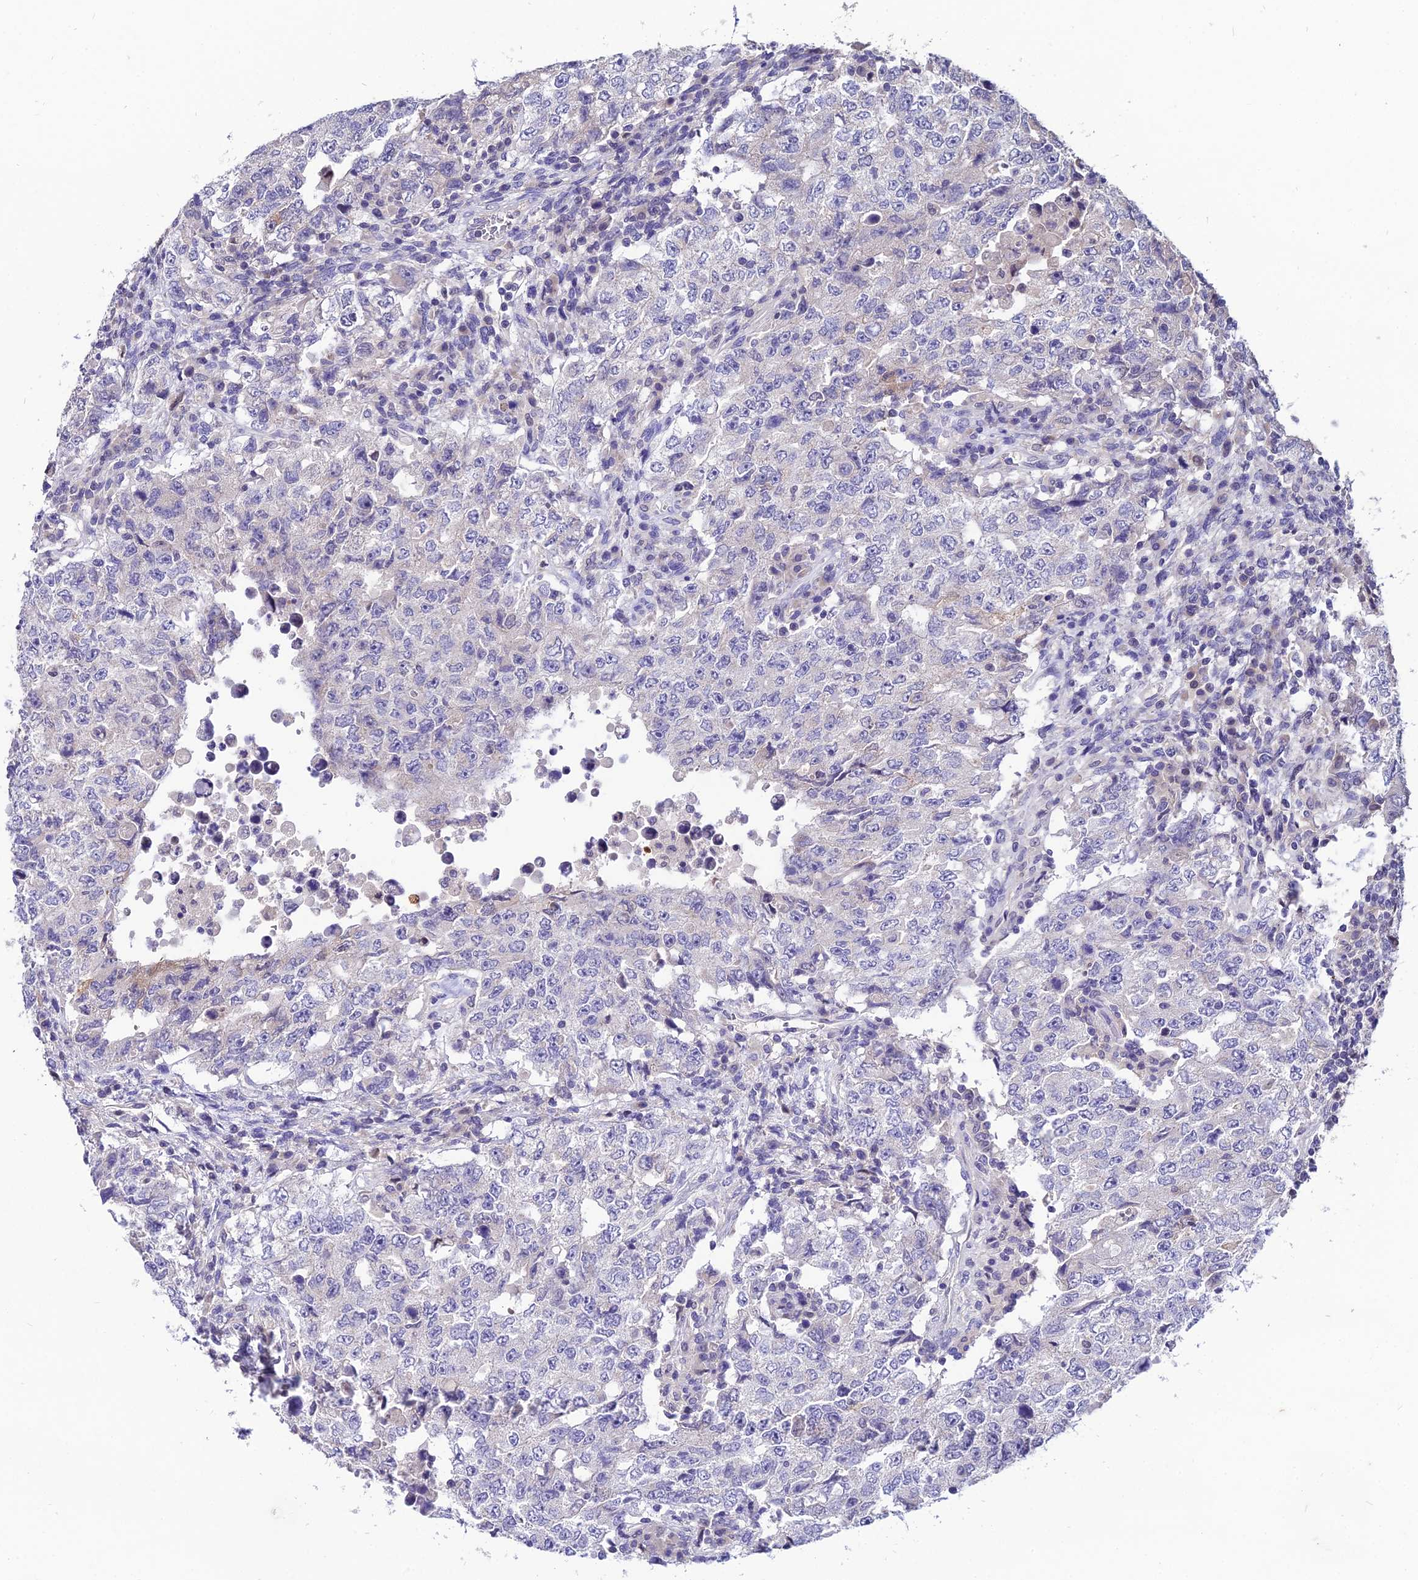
{"staining": {"intensity": "negative", "quantity": "none", "location": "none"}, "tissue": "testis cancer", "cell_type": "Tumor cells", "image_type": "cancer", "snomed": [{"axis": "morphology", "description": "Carcinoma, Embryonal, NOS"}, {"axis": "topography", "description": "Testis"}], "caption": "Tumor cells are negative for brown protein staining in testis cancer. Brightfield microscopy of immunohistochemistry stained with DAB (3,3'-diaminobenzidine) (brown) and hematoxylin (blue), captured at high magnification.", "gene": "LGALS7", "patient": {"sex": "male", "age": 26}}